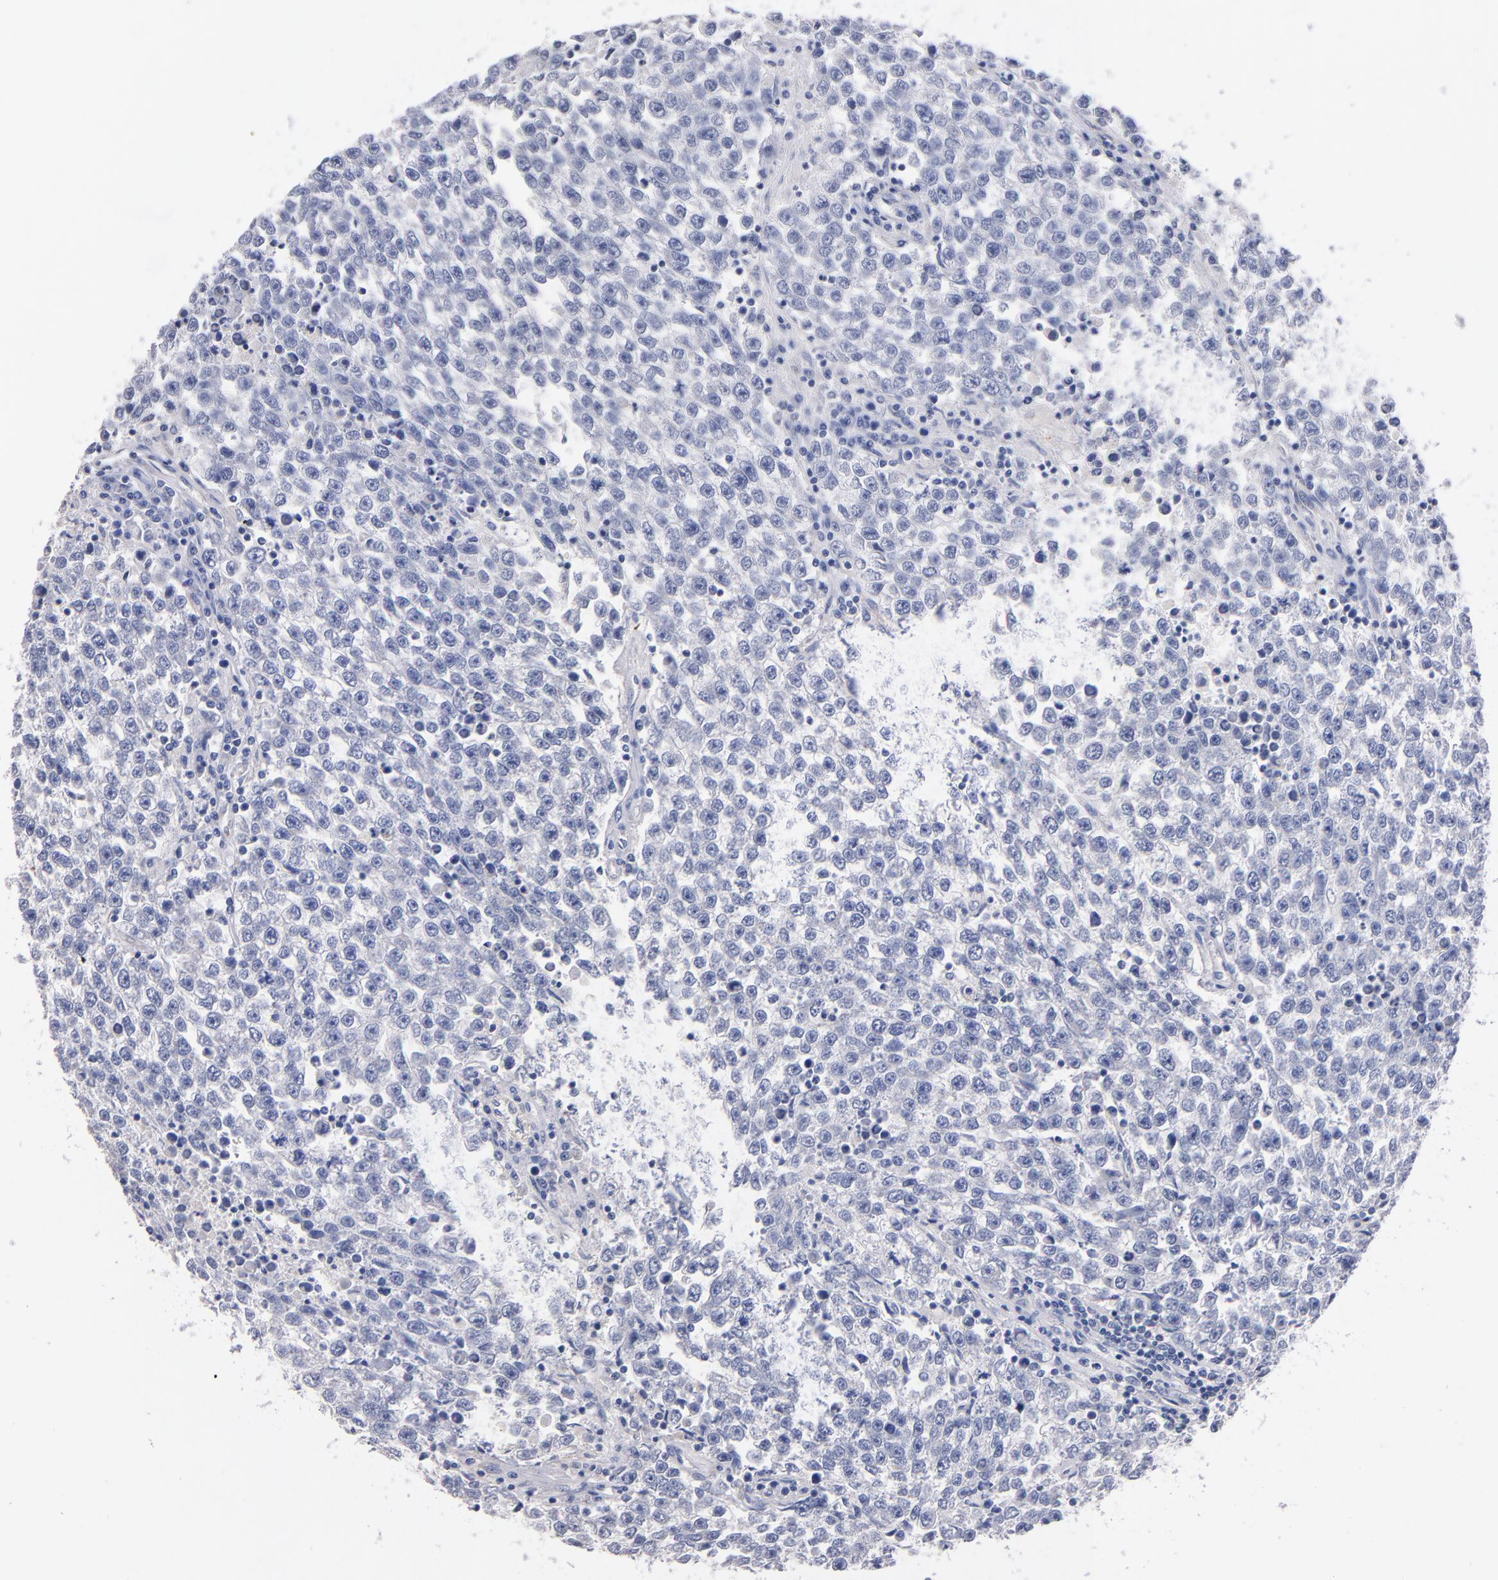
{"staining": {"intensity": "negative", "quantity": "none", "location": "none"}, "tissue": "testis cancer", "cell_type": "Tumor cells", "image_type": "cancer", "snomed": [{"axis": "morphology", "description": "Seminoma, NOS"}, {"axis": "topography", "description": "Testis"}], "caption": "The immunohistochemistry (IHC) image has no significant staining in tumor cells of testis cancer tissue. Brightfield microscopy of IHC stained with DAB (brown) and hematoxylin (blue), captured at high magnification.", "gene": "CNTNAP2", "patient": {"sex": "male", "age": 36}}